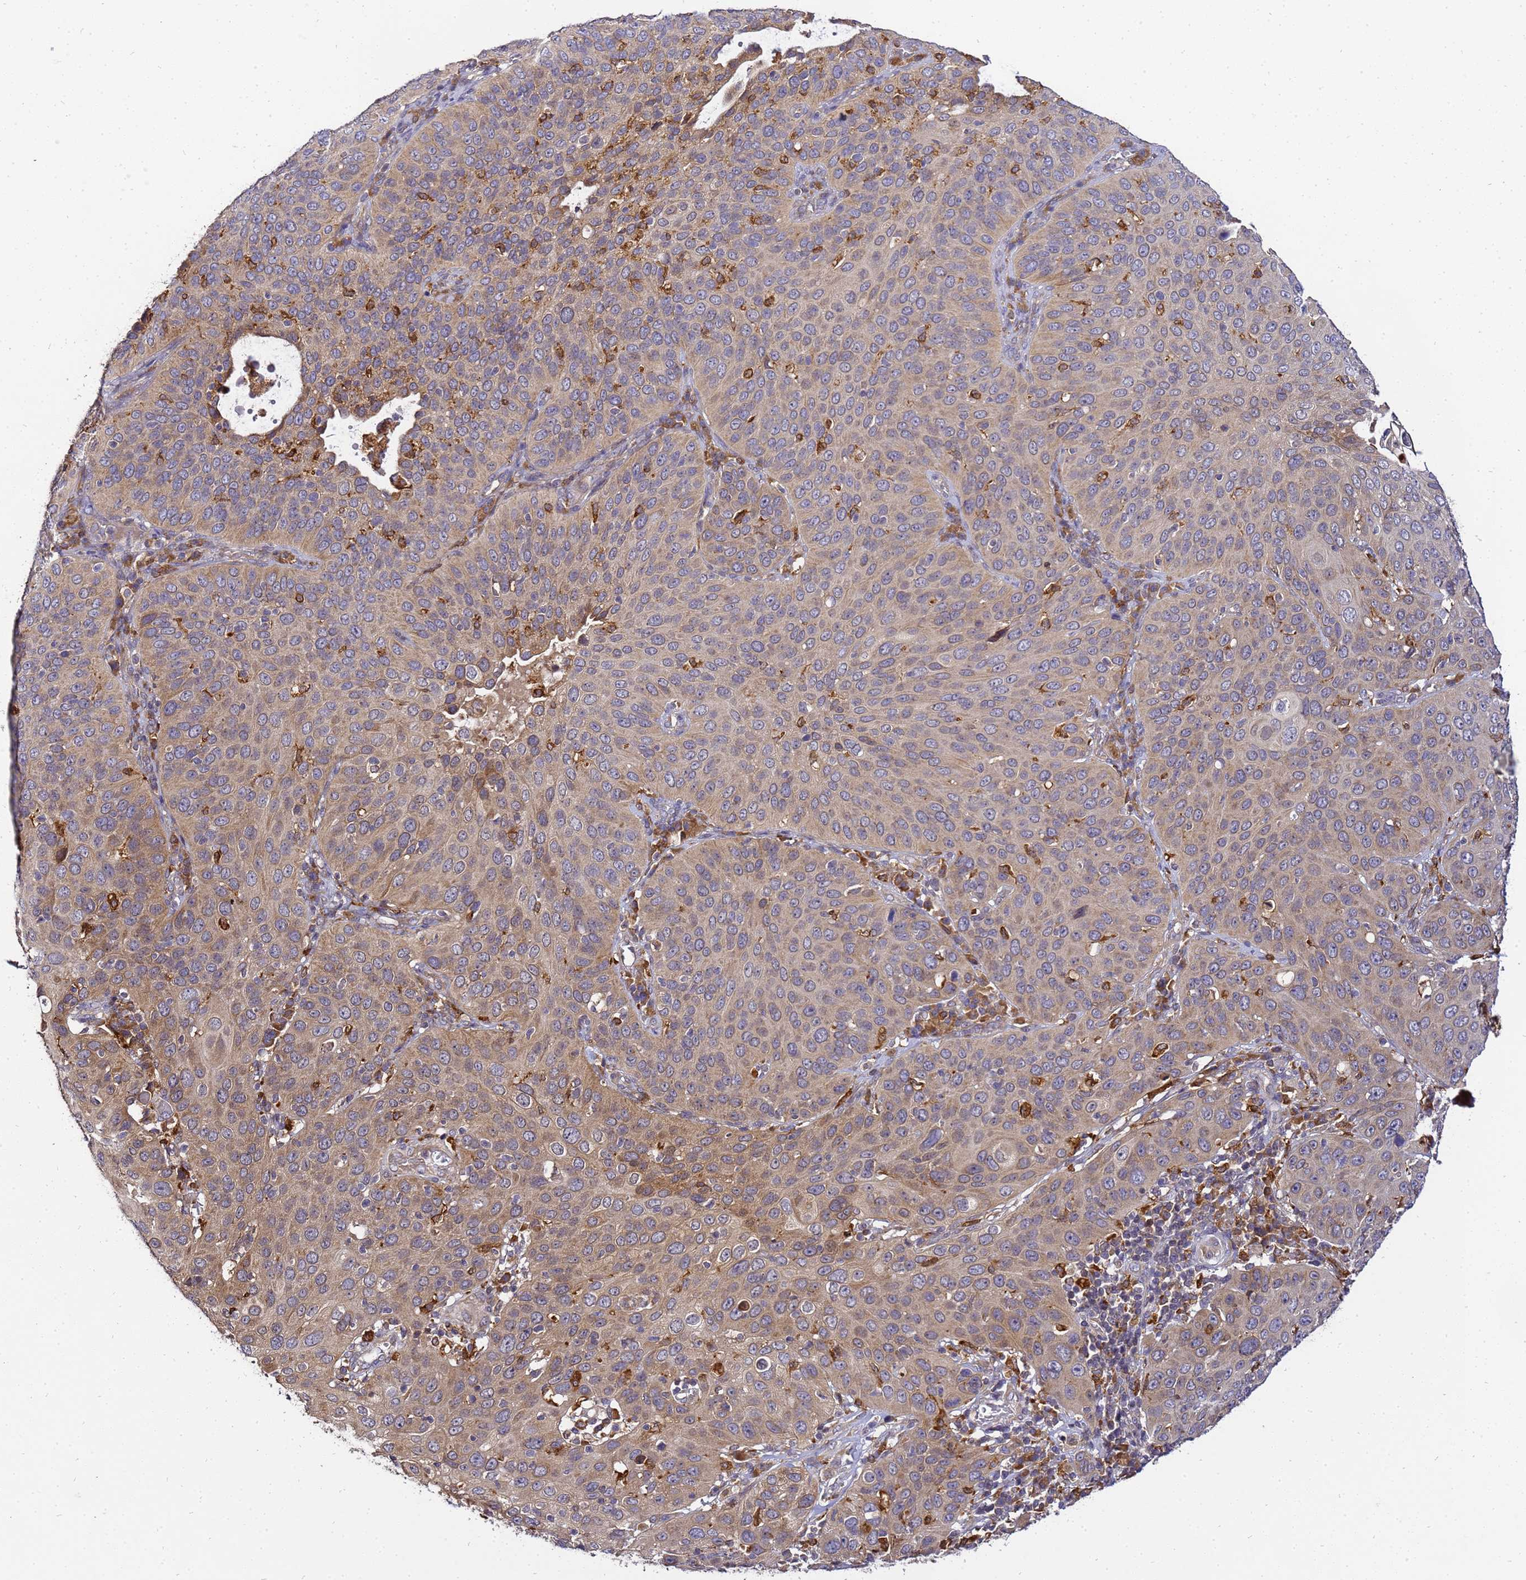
{"staining": {"intensity": "moderate", "quantity": "25%-75%", "location": "cytoplasmic/membranous"}, "tissue": "cervical cancer", "cell_type": "Tumor cells", "image_type": "cancer", "snomed": [{"axis": "morphology", "description": "Squamous cell carcinoma, NOS"}, {"axis": "topography", "description": "Cervix"}], "caption": "Human squamous cell carcinoma (cervical) stained with a protein marker shows moderate staining in tumor cells.", "gene": "ADPGK", "patient": {"sex": "female", "age": 36}}